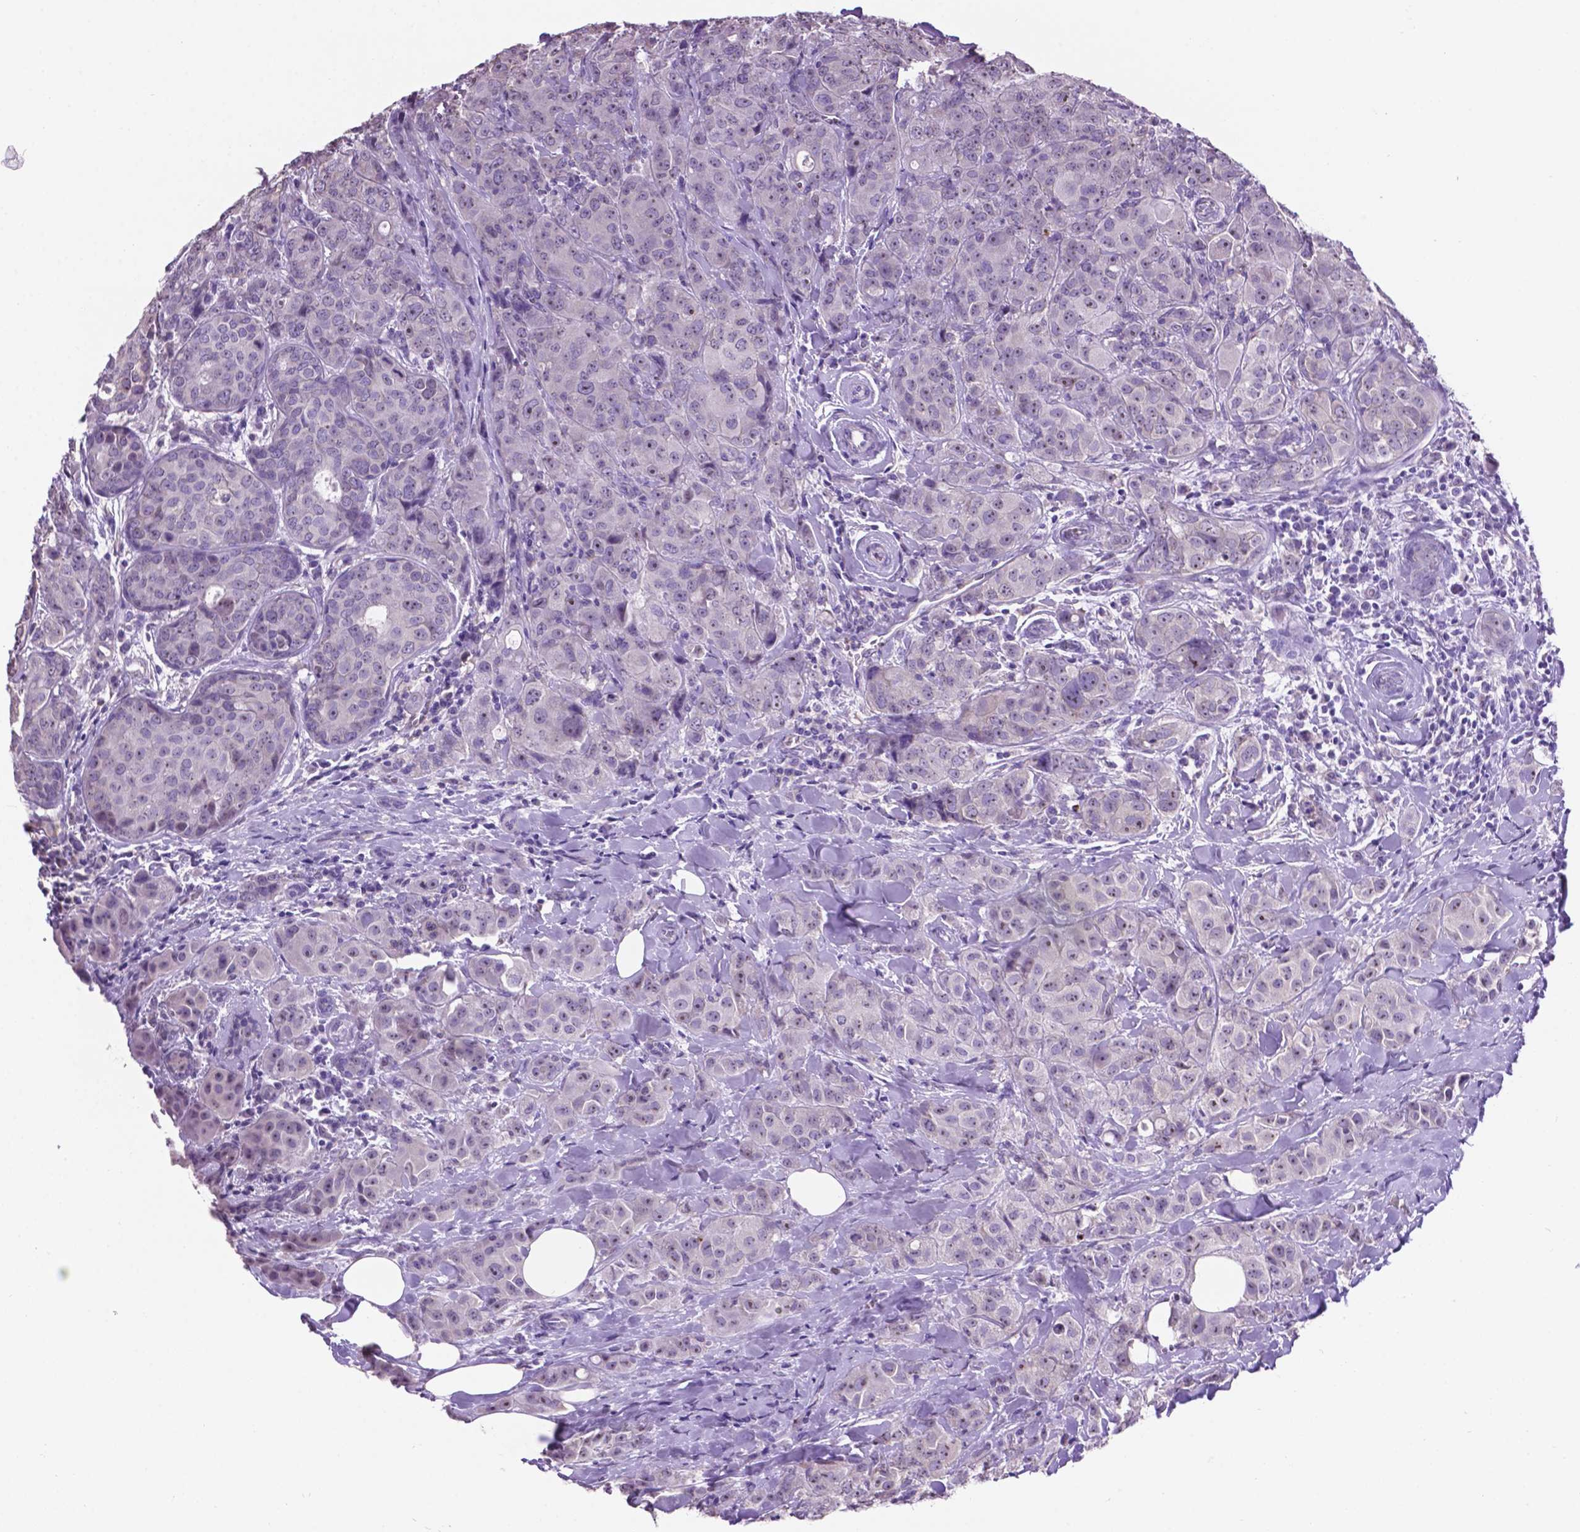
{"staining": {"intensity": "weak", "quantity": "25%-75%", "location": "nuclear"}, "tissue": "breast cancer", "cell_type": "Tumor cells", "image_type": "cancer", "snomed": [{"axis": "morphology", "description": "Duct carcinoma"}, {"axis": "topography", "description": "Breast"}], "caption": "IHC of human breast intraductal carcinoma exhibits low levels of weak nuclear positivity in about 25%-75% of tumor cells. The staining is performed using DAB (3,3'-diaminobenzidine) brown chromogen to label protein expression. The nuclei are counter-stained blue using hematoxylin.", "gene": "SPDYA", "patient": {"sex": "female", "age": 43}}